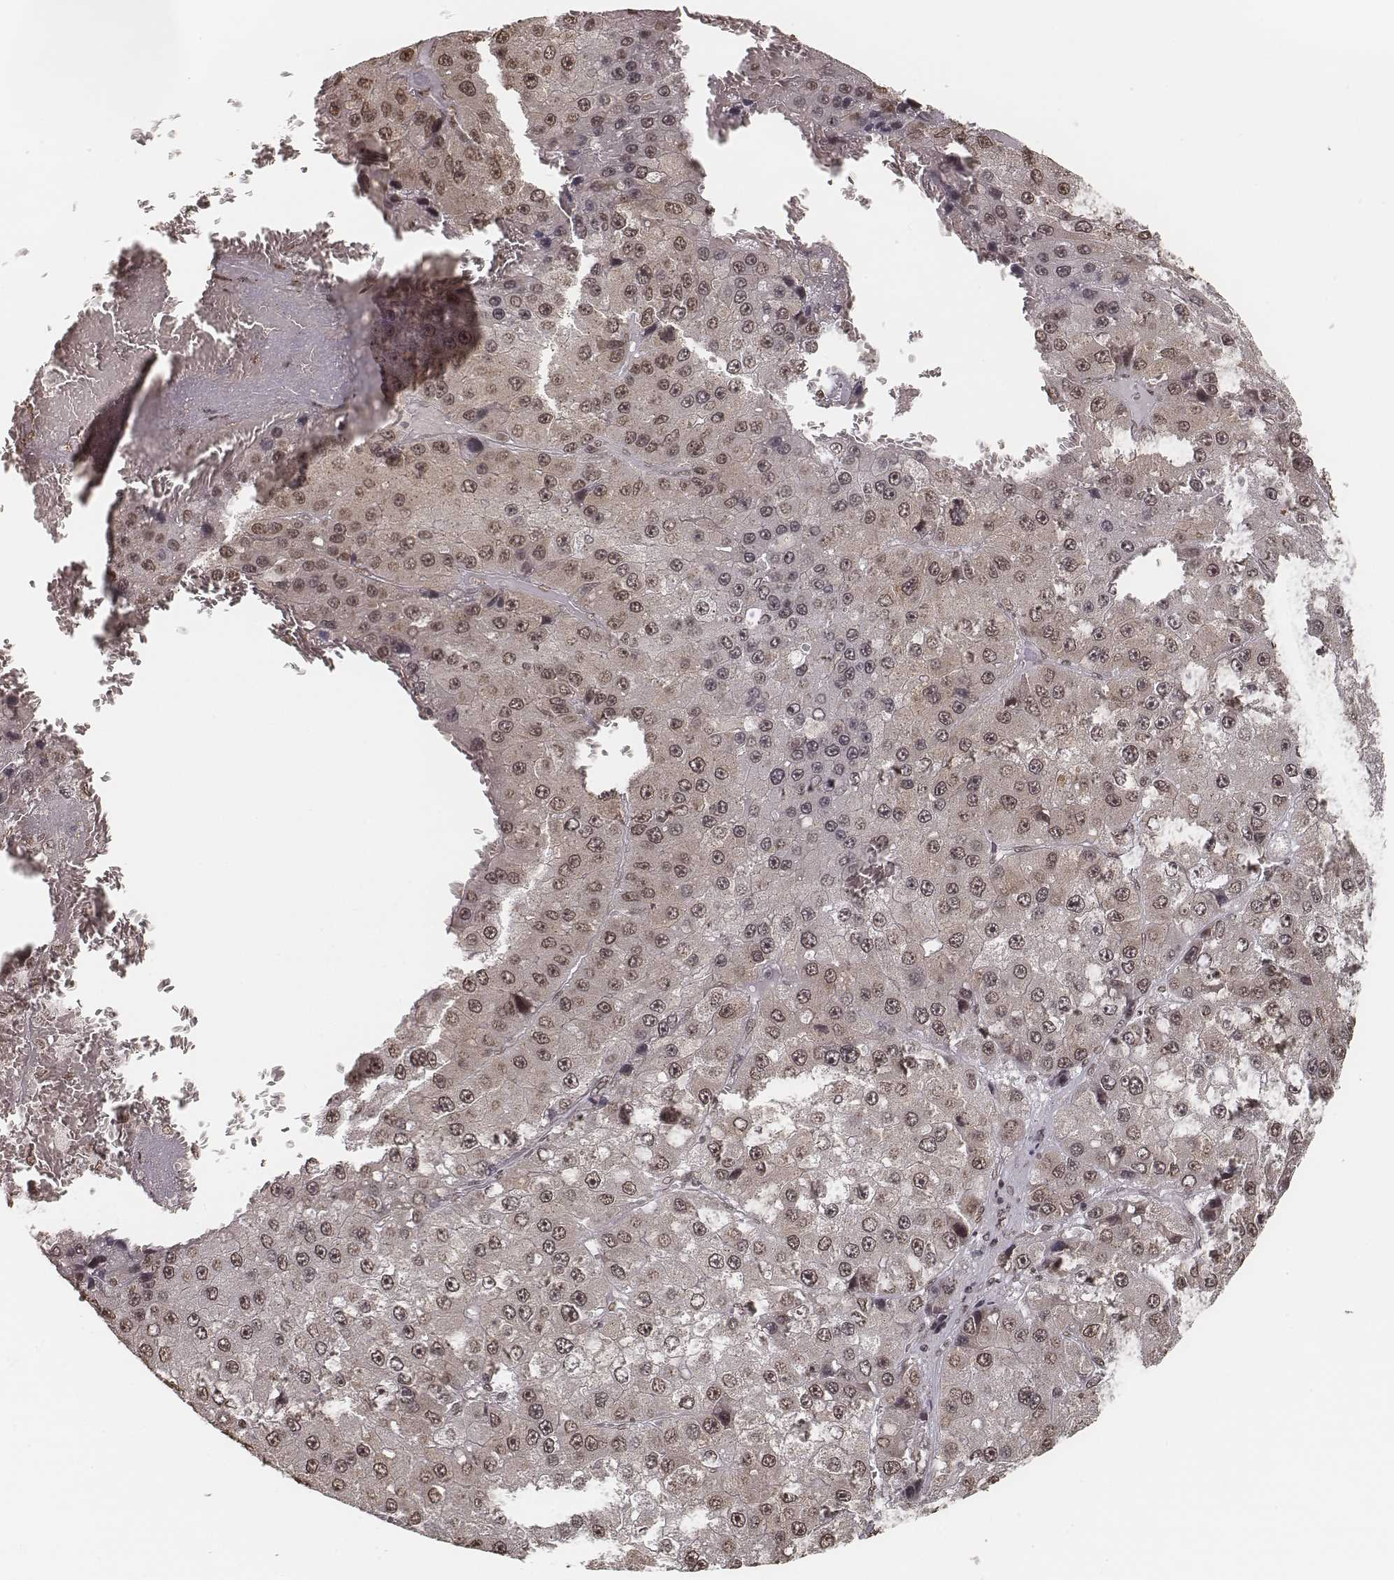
{"staining": {"intensity": "weak", "quantity": ">75%", "location": "cytoplasmic/membranous,nuclear"}, "tissue": "liver cancer", "cell_type": "Tumor cells", "image_type": "cancer", "snomed": [{"axis": "morphology", "description": "Carcinoma, Hepatocellular, NOS"}, {"axis": "topography", "description": "Liver"}], "caption": "Protein staining displays weak cytoplasmic/membranous and nuclear staining in about >75% of tumor cells in hepatocellular carcinoma (liver). (DAB (3,3'-diaminobenzidine) IHC, brown staining for protein, blue staining for nuclei).", "gene": "HMGA2", "patient": {"sex": "female", "age": 73}}